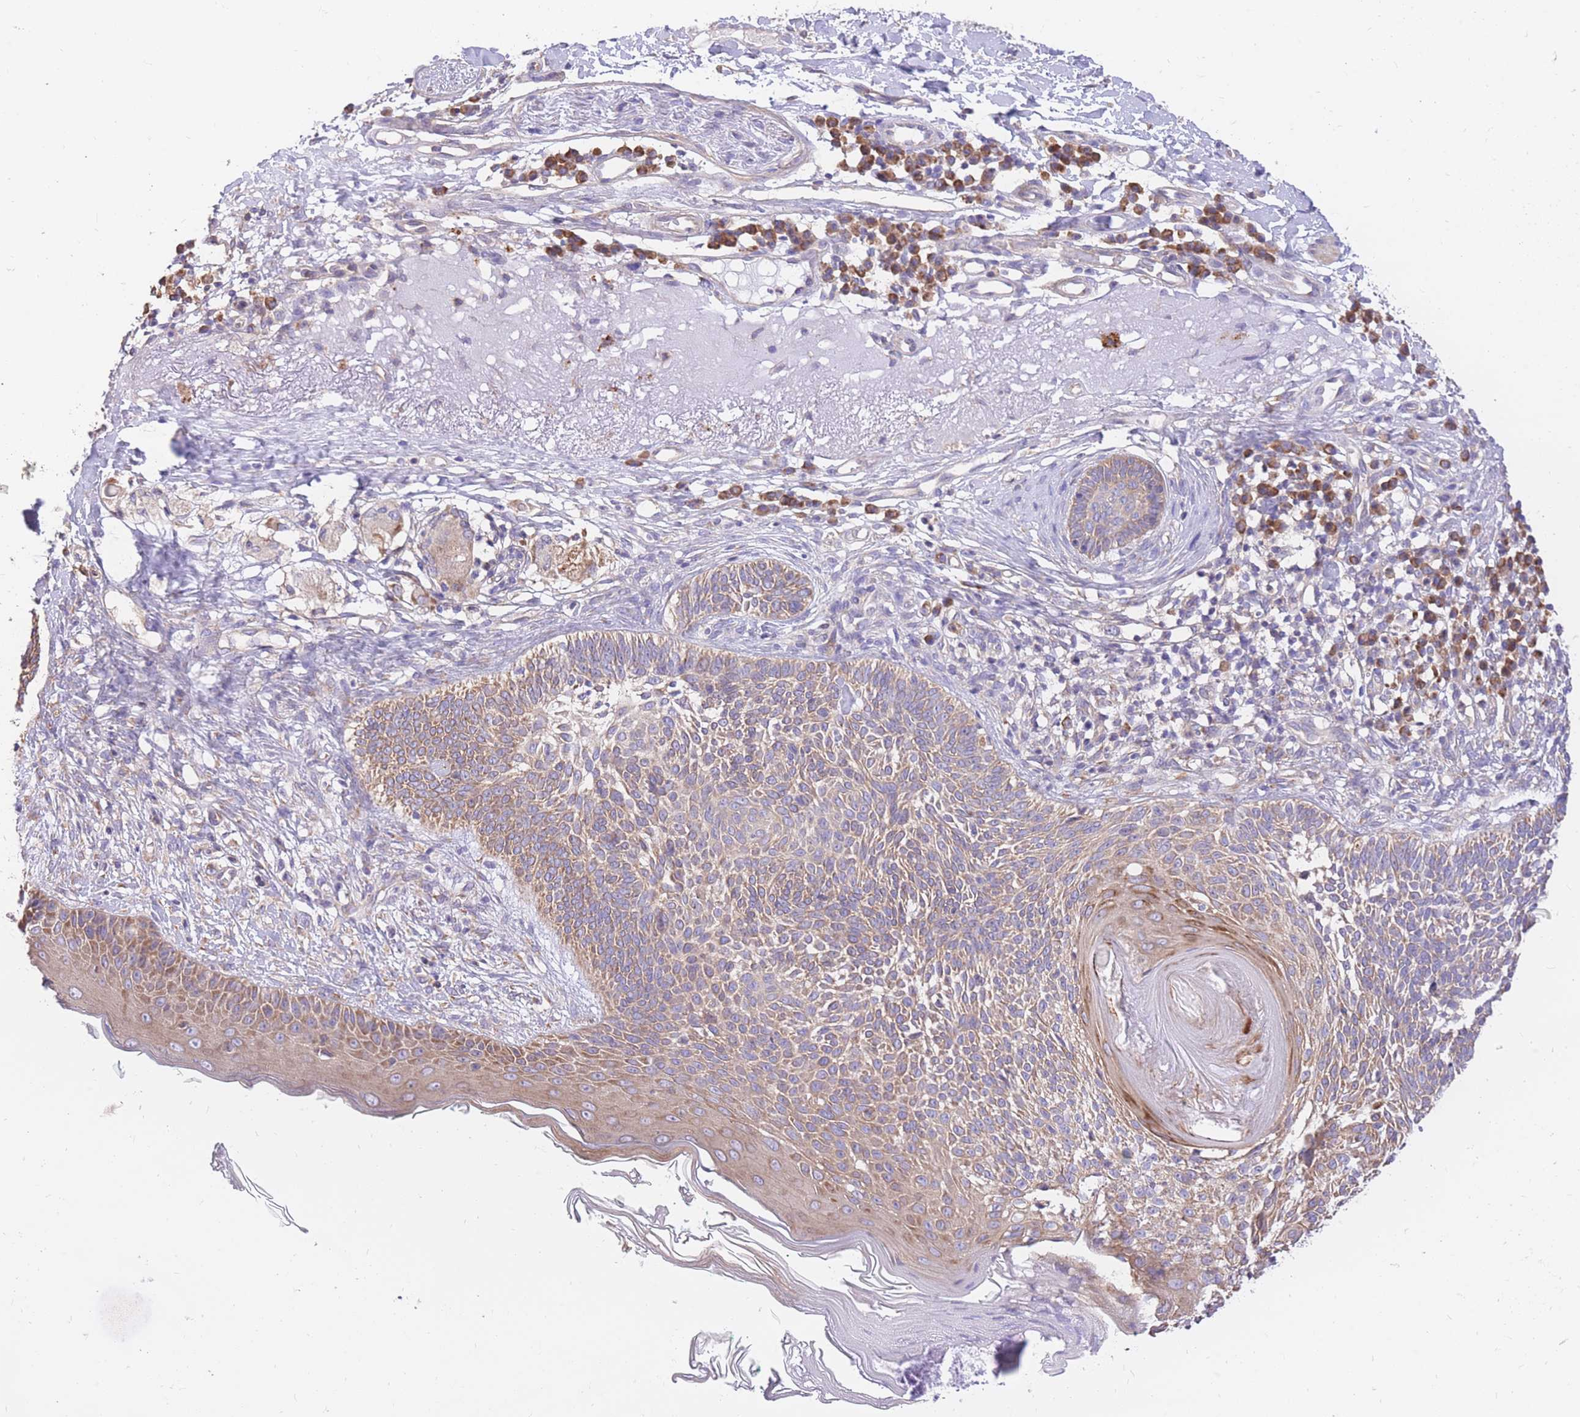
{"staining": {"intensity": "weak", "quantity": ">75%", "location": "cytoplasmic/membranous"}, "tissue": "skin cancer", "cell_type": "Tumor cells", "image_type": "cancer", "snomed": [{"axis": "morphology", "description": "Basal cell carcinoma"}, {"axis": "topography", "description": "Skin"}], "caption": "This image exhibits immunohistochemistry staining of basal cell carcinoma (skin), with low weak cytoplasmic/membranous positivity in approximately >75% of tumor cells.", "gene": "GBP7", "patient": {"sex": "male", "age": 72}}